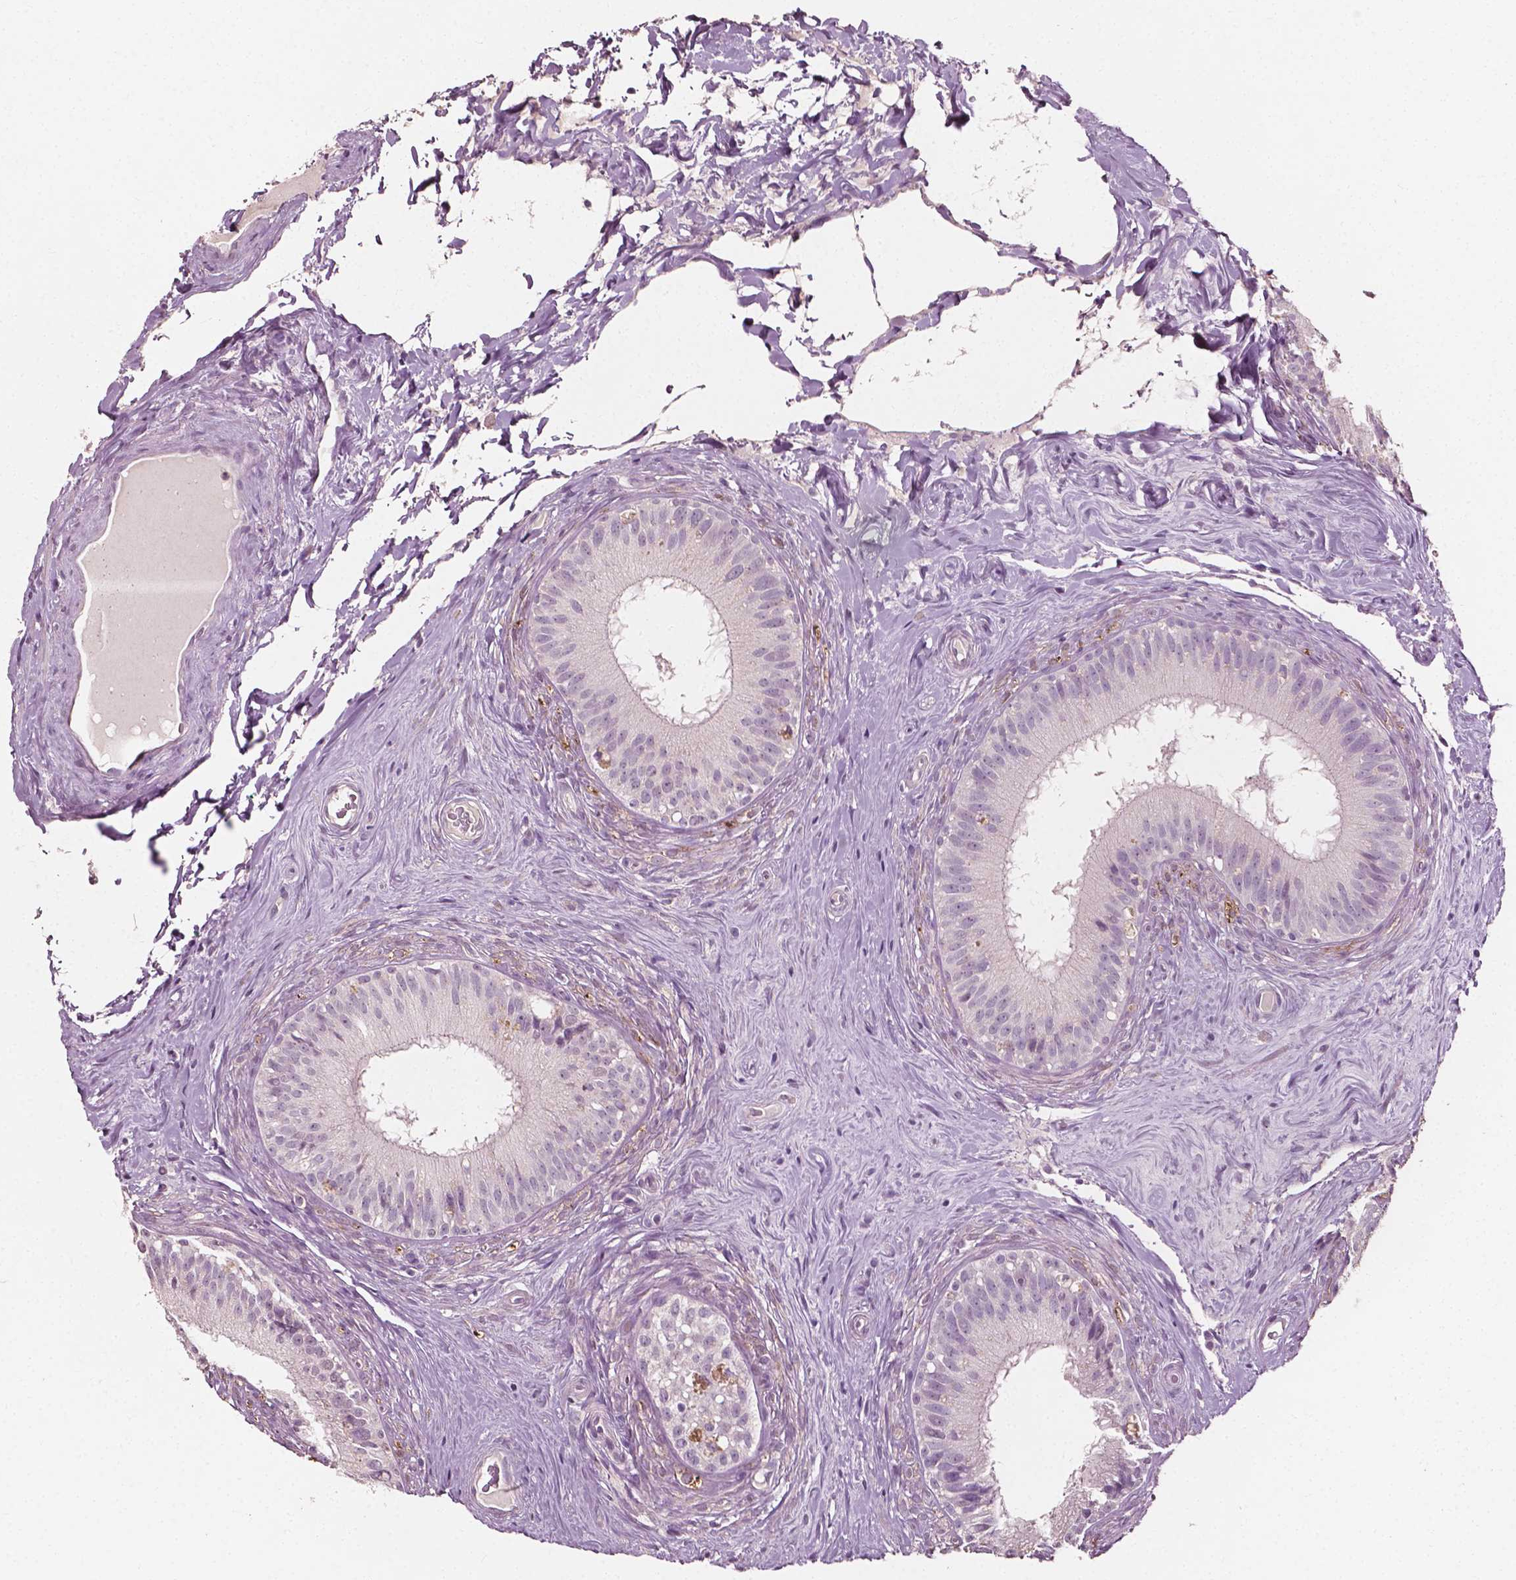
{"staining": {"intensity": "negative", "quantity": "none", "location": "none"}, "tissue": "epididymis", "cell_type": "Glandular cells", "image_type": "normal", "snomed": [{"axis": "morphology", "description": "Normal tissue, NOS"}, {"axis": "topography", "description": "Epididymis"}], "caption": "A micrograph of epididymis stained for a protein demonstrates no brown staining in glandular cells. (Stains: DAB IHC with hematoxylin counter stain, Microscopy: brightfield microscopy at high magnification).", "gene": "PLA2R1", "patient": {"sex": "male", "age": 59}}